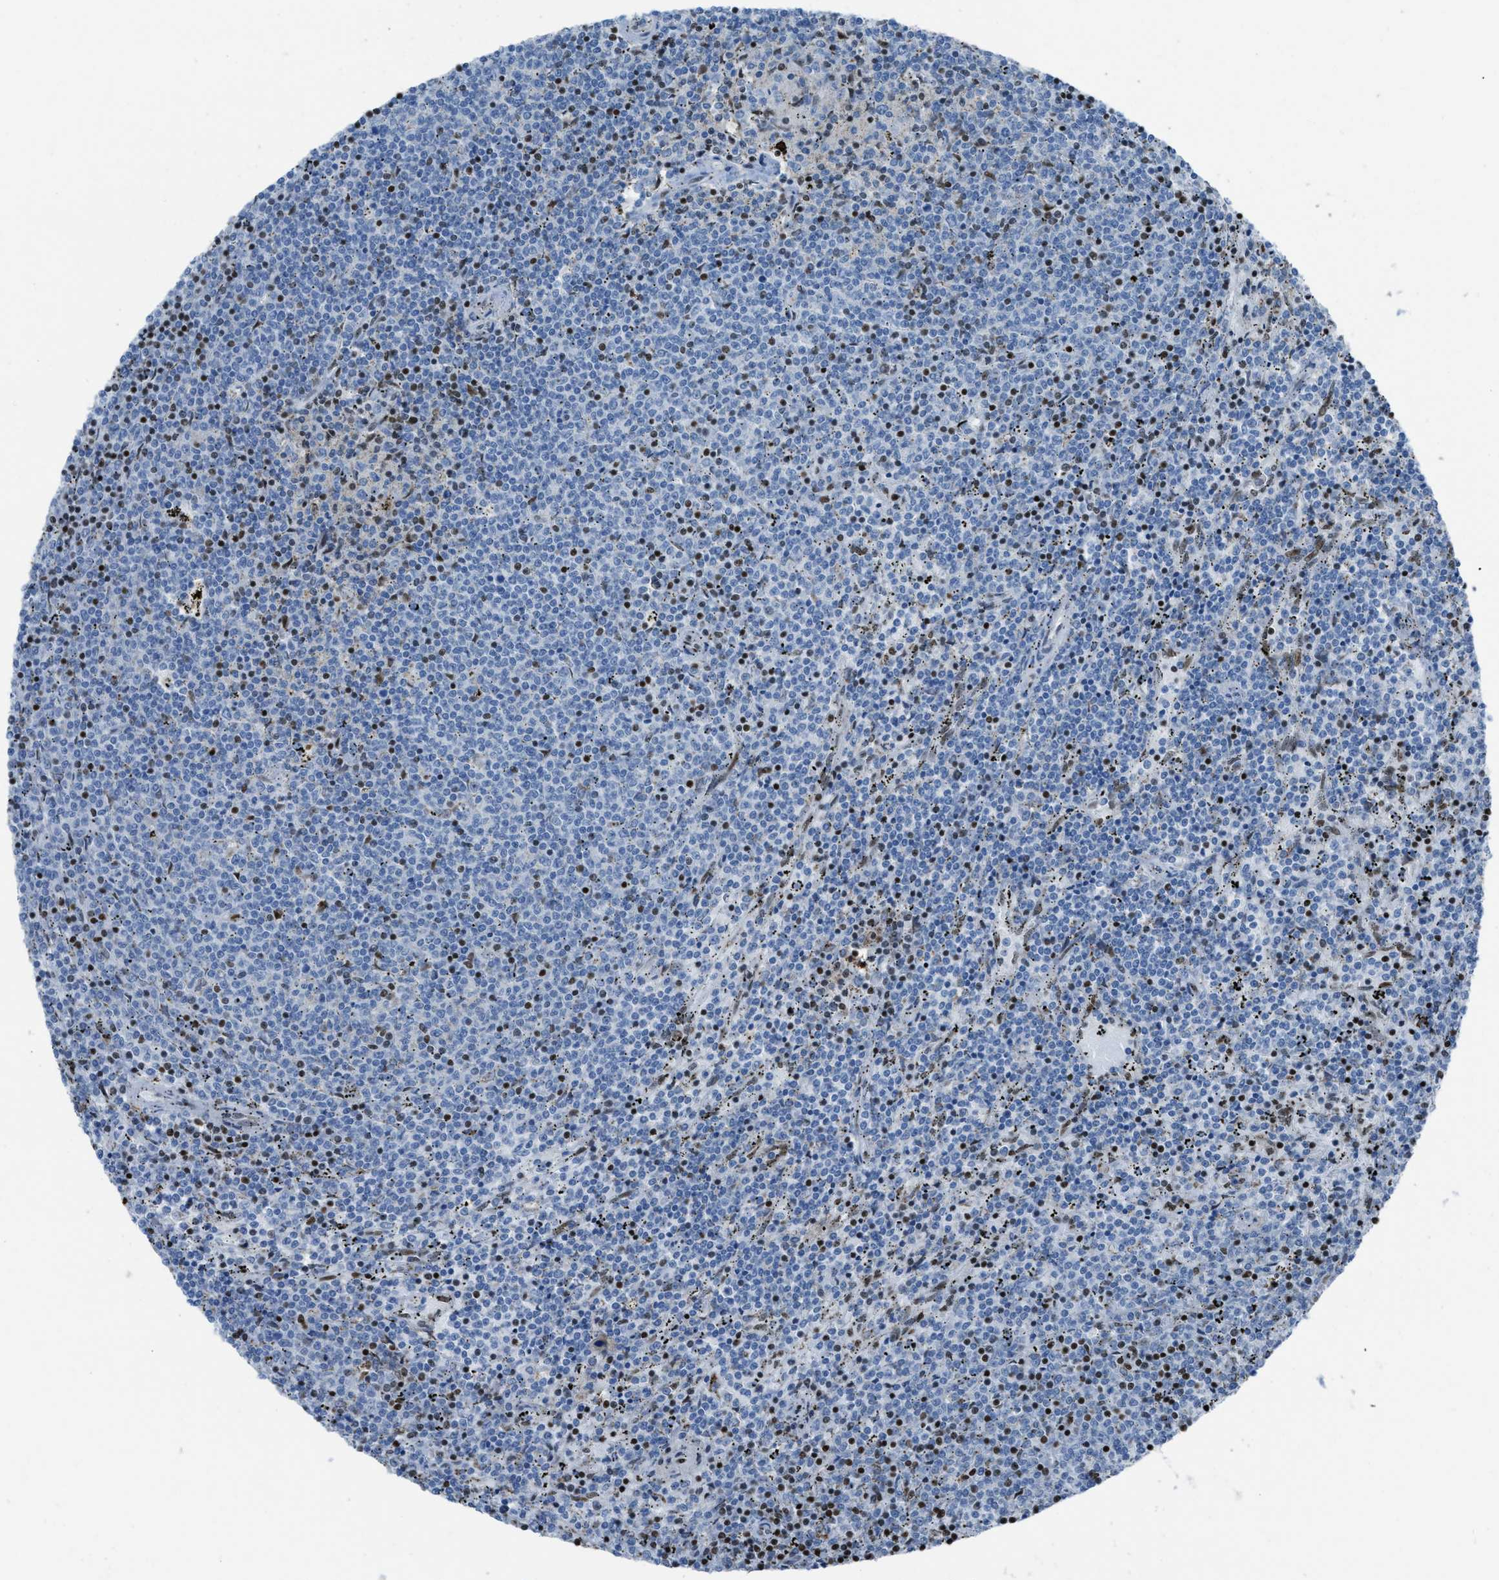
{"staining": {"intensity": "negative", "quantity": "none", "location": "none"}, "tissue": "lymphoma", "cell_type": "Tumor cells", "image_type": "cancer", "snomed": [{"axis": "morphology", "description": "Malignant lymphoma, non-Hodgkin's type, Low grade"}, {"axis": "topography", "description": "Spleen"}], "caption": "IHC photomicrograph of neoplastic tissue: malignant lymphoma, non-Hodgkin's type (low-grade) stained with DAB (3,3'-diaminobenzidine) reveals no significant protein positivity in tumor cells.", "gene": "SLFN5", "patient": {"sex": "female", "age": 50}}